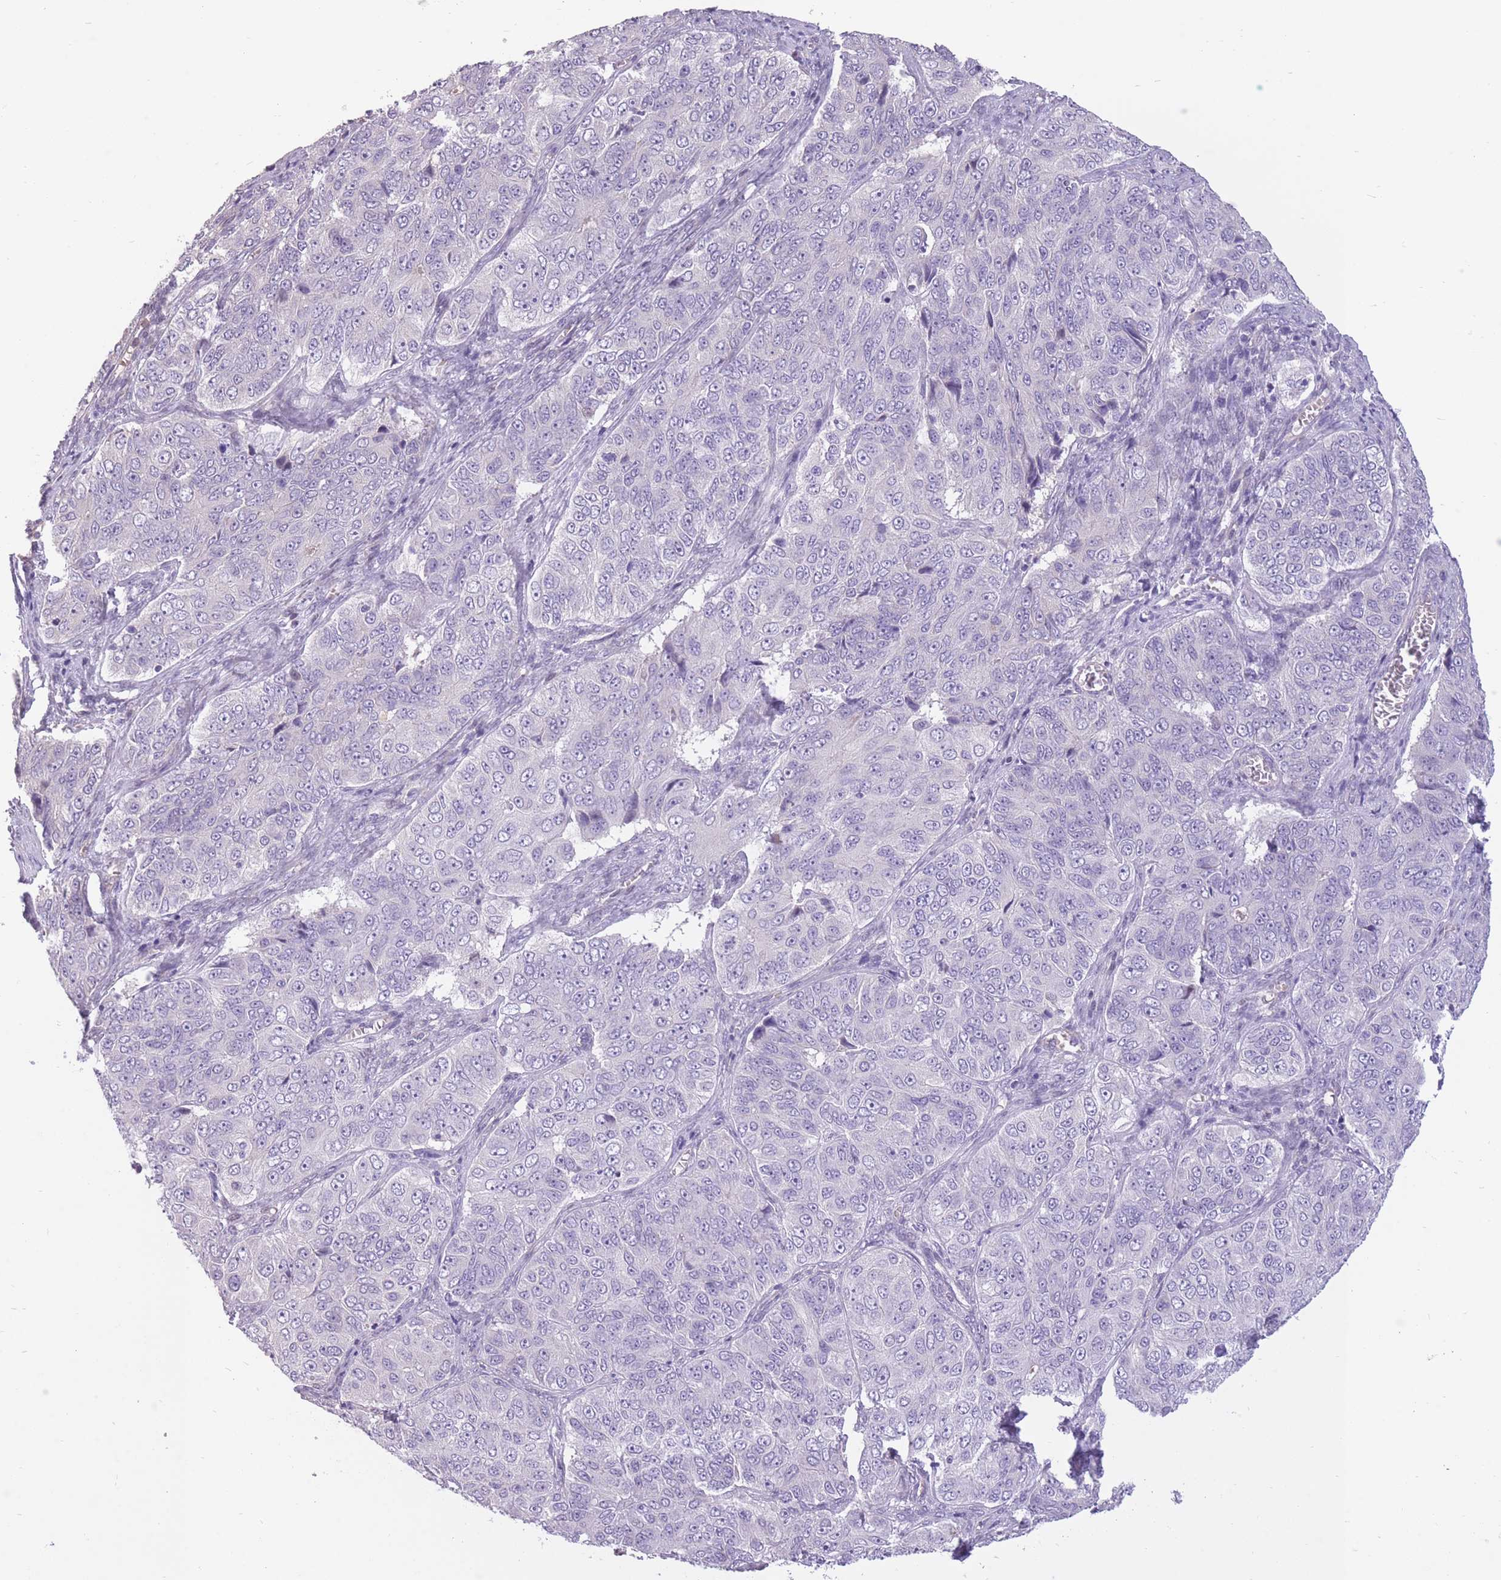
{"staining": {"intensity": "negative", "quantity": "none", "location": "none"}, "tissue": "ovarian cancer", "cell_type": "Tumor cells", "image_type": "cancer", "snomed": [{"axis": "morphology", "description": "Carcinoma, endometroid"}, {"axis": "topography", "description": "Ovary"}], "caption": "Immunohistochemistry histopathology image of ovarian cancer (endometroid carcinoma) stained for a protein (brown), which exhibits no positivity in tumor cells. (Stains: DAB (3,3'-diaminobenzidine) immunohistochemistry with hematoxylin counter stain, Microscopy: brightfield microscopy at high magnification).", "gene": "WDR70", "patient": {"sex": "female", "age": 51}}